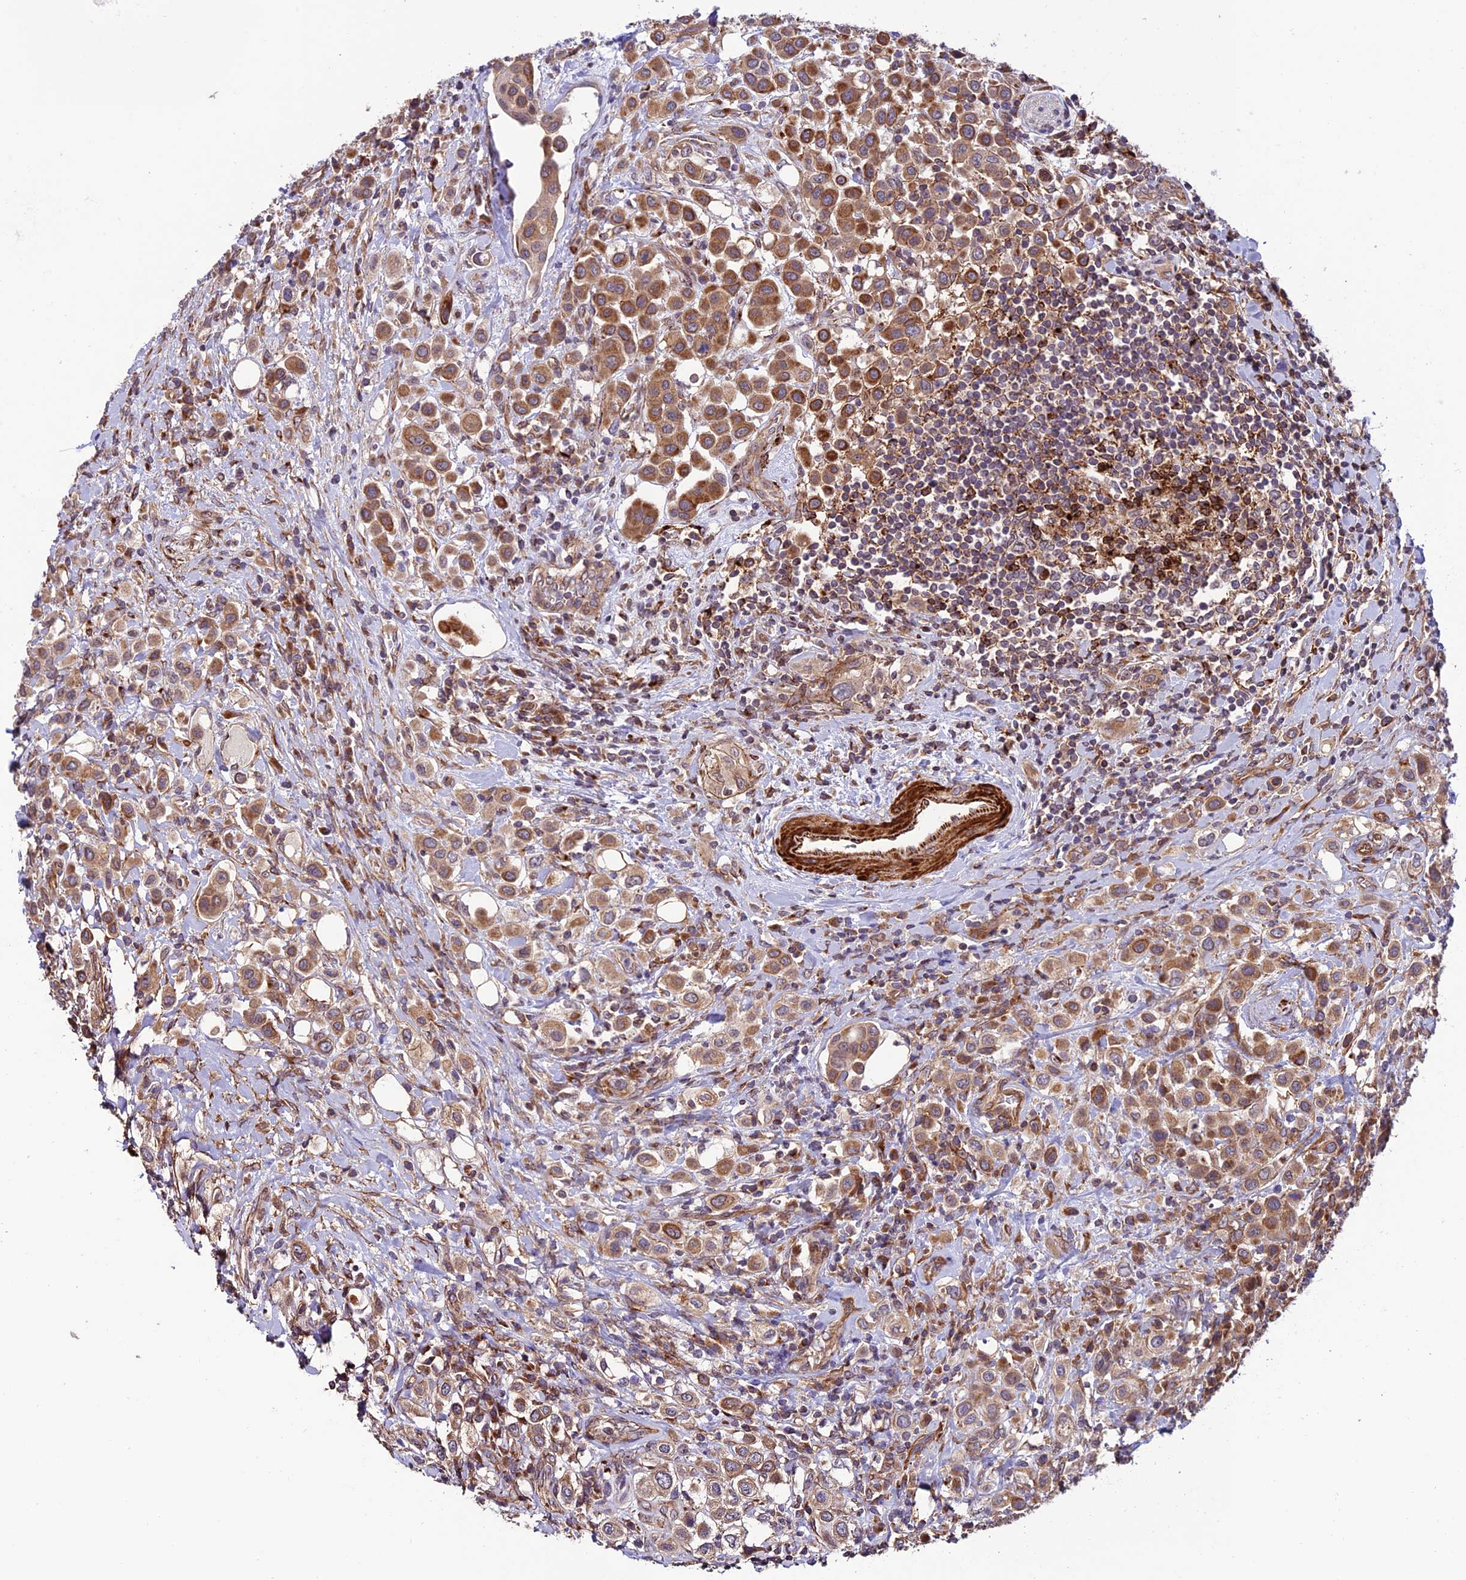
{"staining": {"intensity": "moderate", "quantity": ">75%", "location": "cytoplasmic/membranous"}, "tissue": "urothelial cancer", "cell_type": "Tumor cells", "image_type": "cancer", "snomed": [{"axis": "morphology", "description": "Urothelial carcinoma, High grade"}, {"axis": "topography", "description": "Urinary bladder"}], "caption": "Protein analysis of urothelial cancer tissue shows moderate cytoplasmic/membranous positivity in about >75% of tumor cells.", "gene": "TNIP3", "patient": {"sex": "male", "age": 50}}